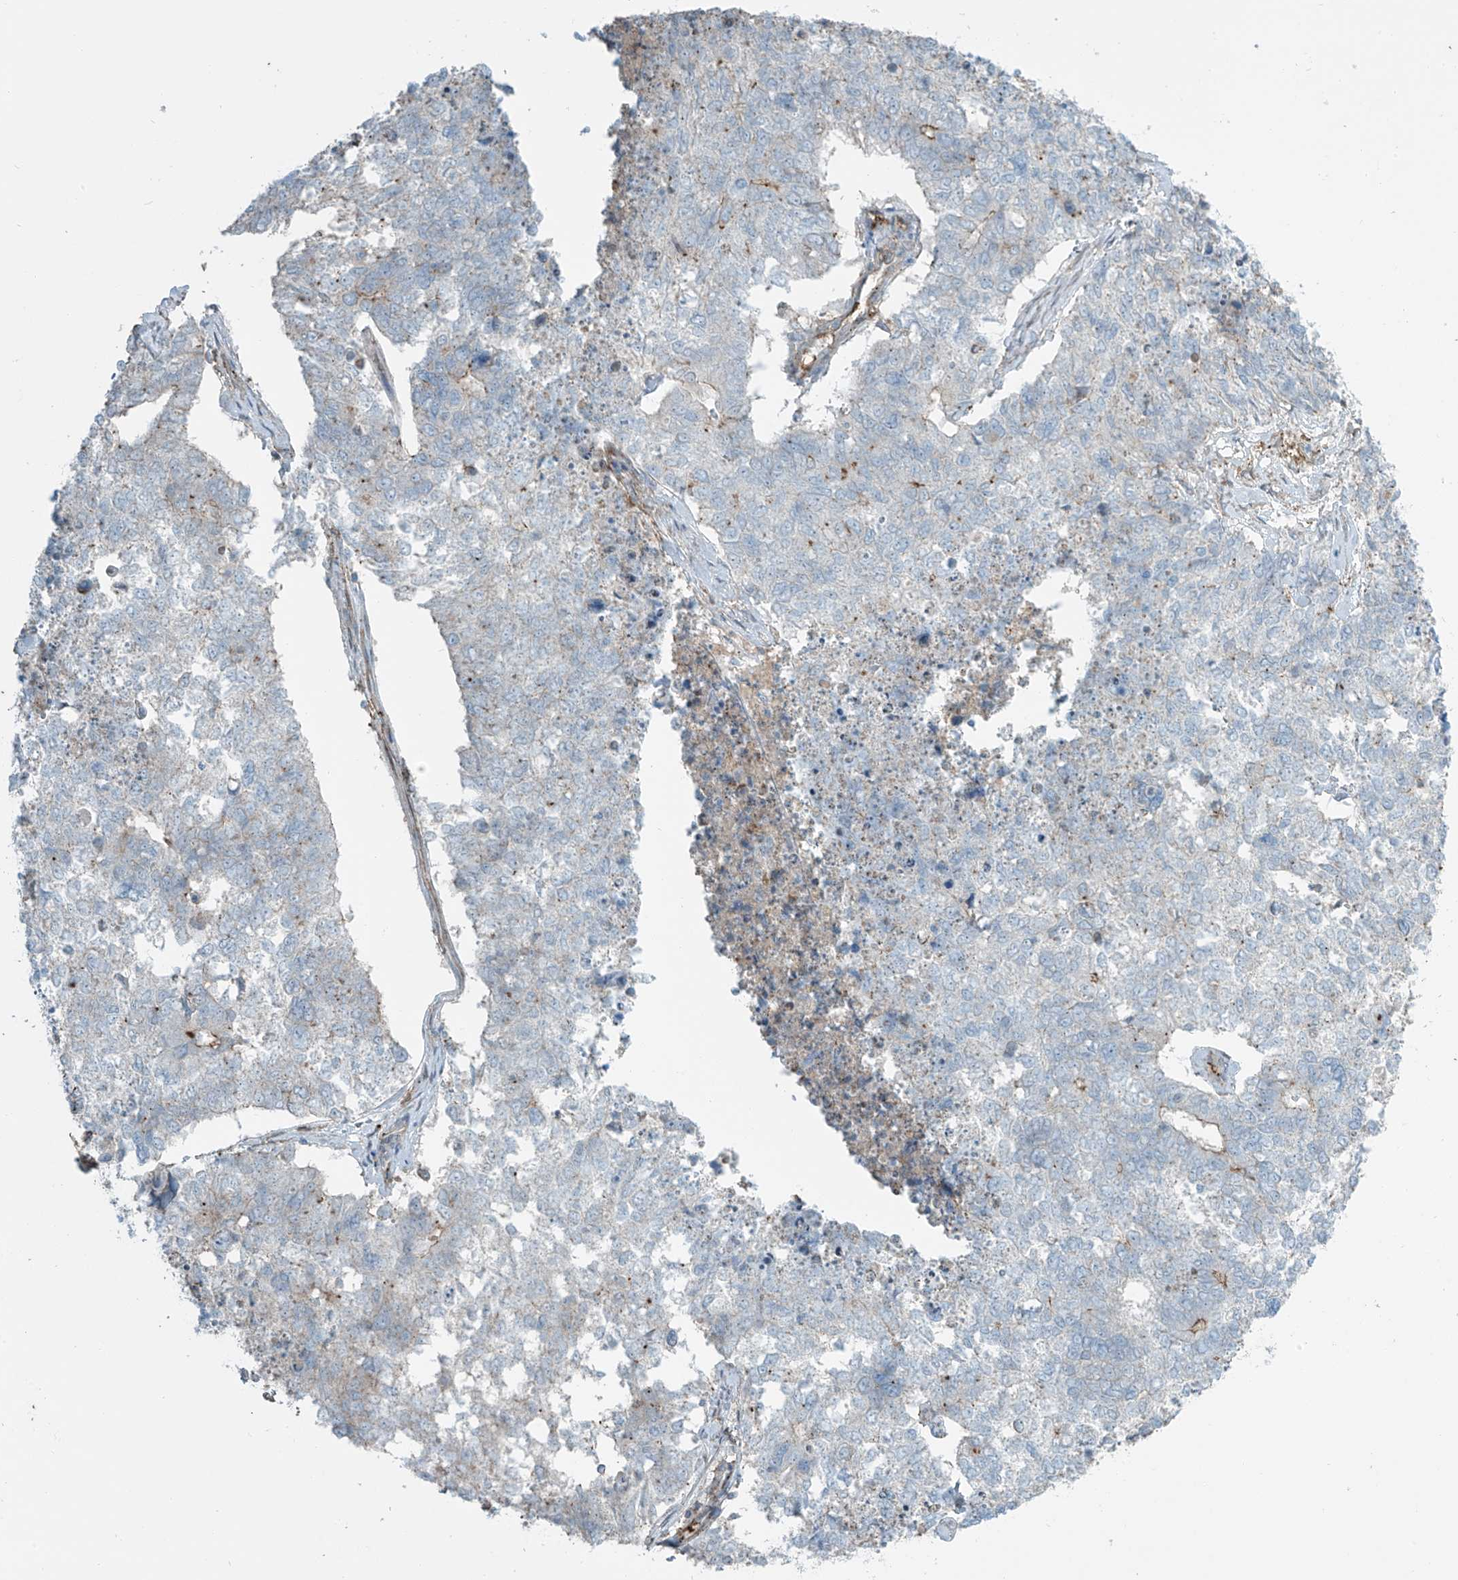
{"staining": {"intensity": "negative", "quantity": "none", "location": "none"}, "tissue": "cervical cancer", "cell_type": "Tumor cells", "image_type": "cancer", "snomed": [{"axis": "morphology", "description": "Squamous cell carcinoma, NOS"}, {"axis": "topography", "description": "Cervix"}], "caption": "Immunohistochemistry of human squamous cell carcinoma (cervical) demonstrates no positivity in tumor cells.", "gene": "SLC9A2", "patient": {"sex": "female", "age": 63}}